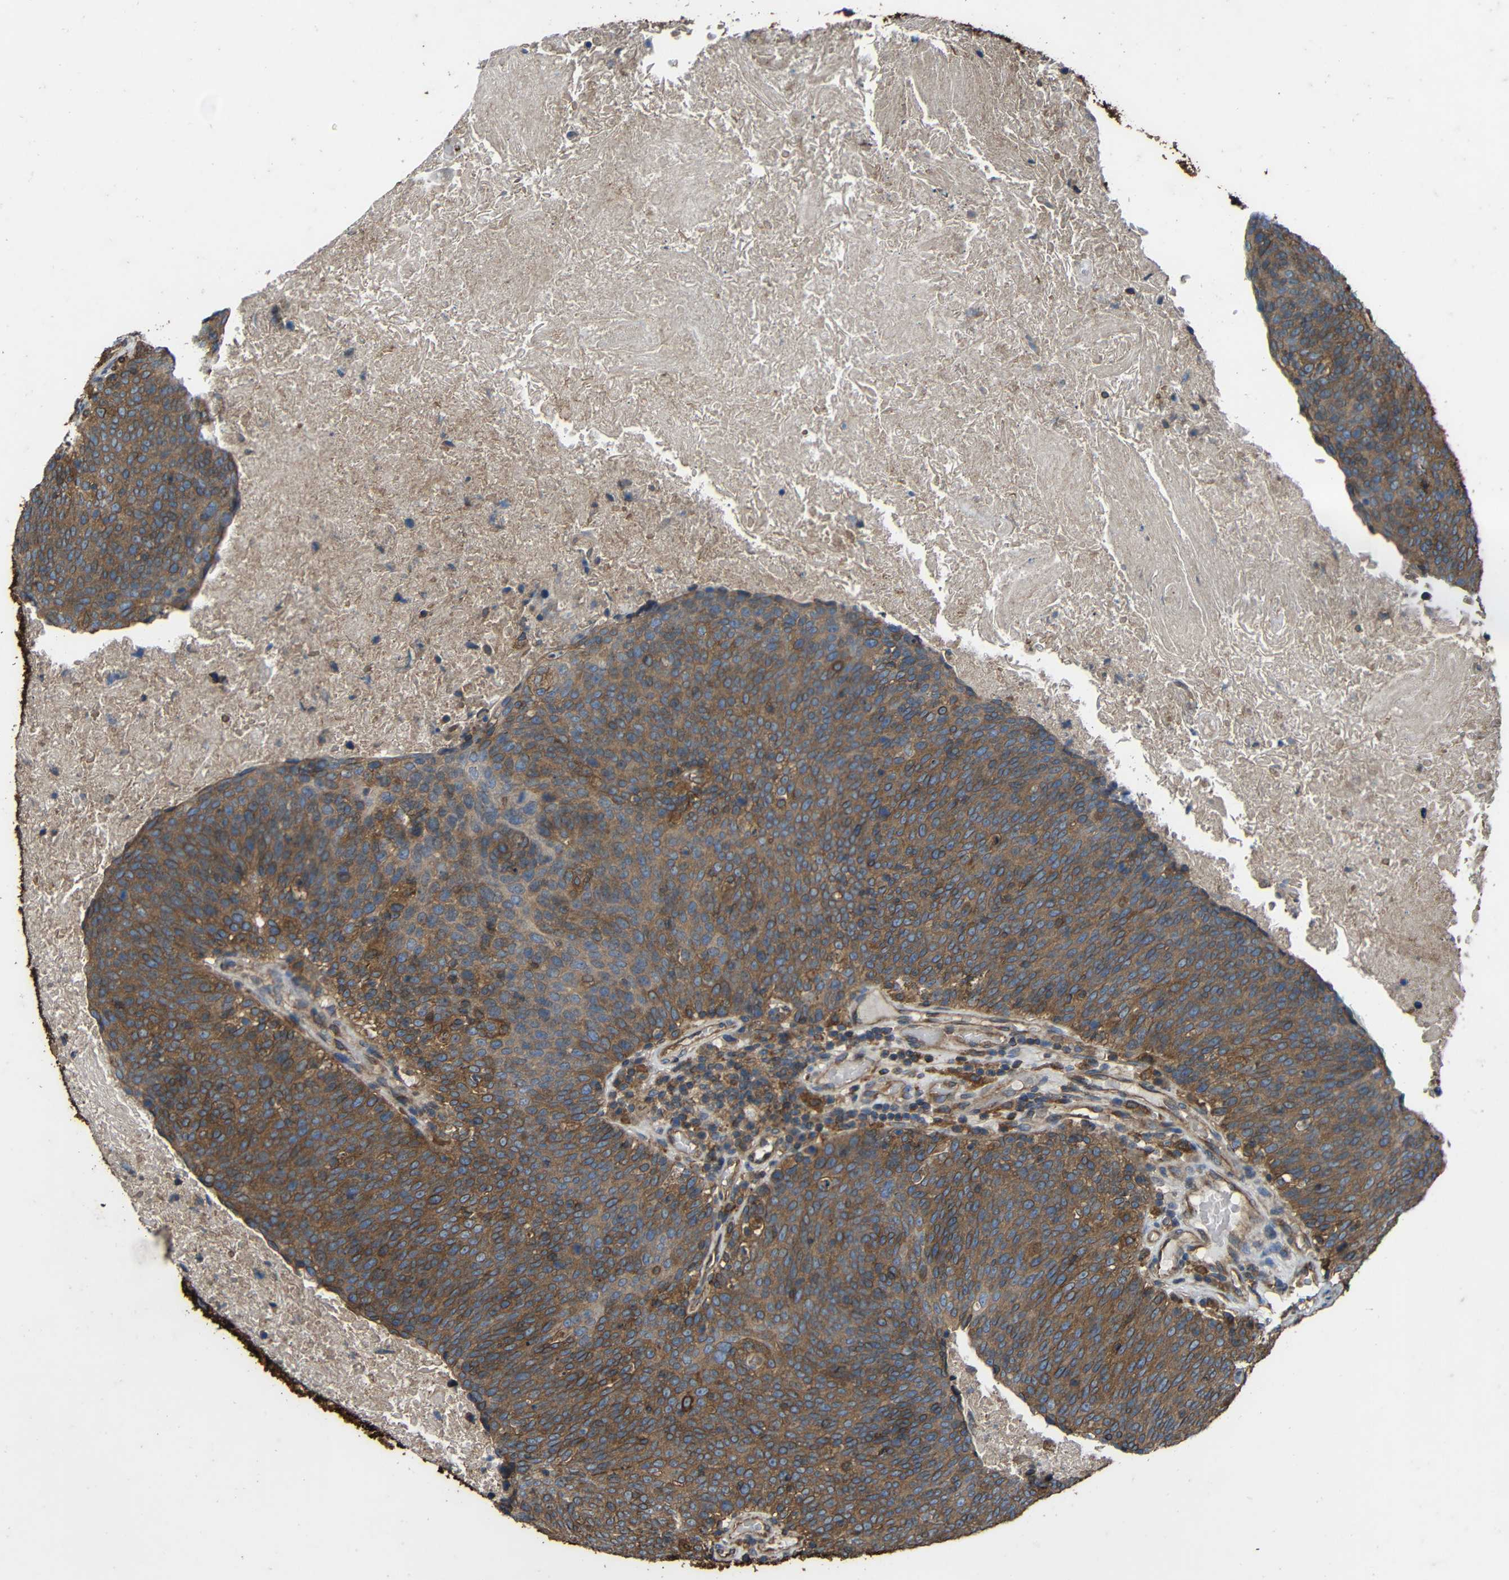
{"staining": {"intensity": "moderate", "quantity": ">75%", "location": "cytoplasmic/membranous"}, "tissue": "head and neck cancer", "cell_type": "Tumor cells", "image_type": "cancer", "snomed": [{"axis": "morphology", "description": "Squamous cell carcinoma, NOS"}, {"axis": "morphology", "description": "Squamous cell carcinoma, metastatic, NOS"}, {"axis": "topography", "description": "Lymph node"}, {"axis": "topography", "description": "Head-Neck"}], "caption": "This is an image of immunohistochemistry staining of head and neck cancer (squamous cell carcinoma), which shows moderate expression in the cytoplasmic/membranous of tumor cells.", "gene": "TREM2", "patient": {"sex": "male", "age": 62}}